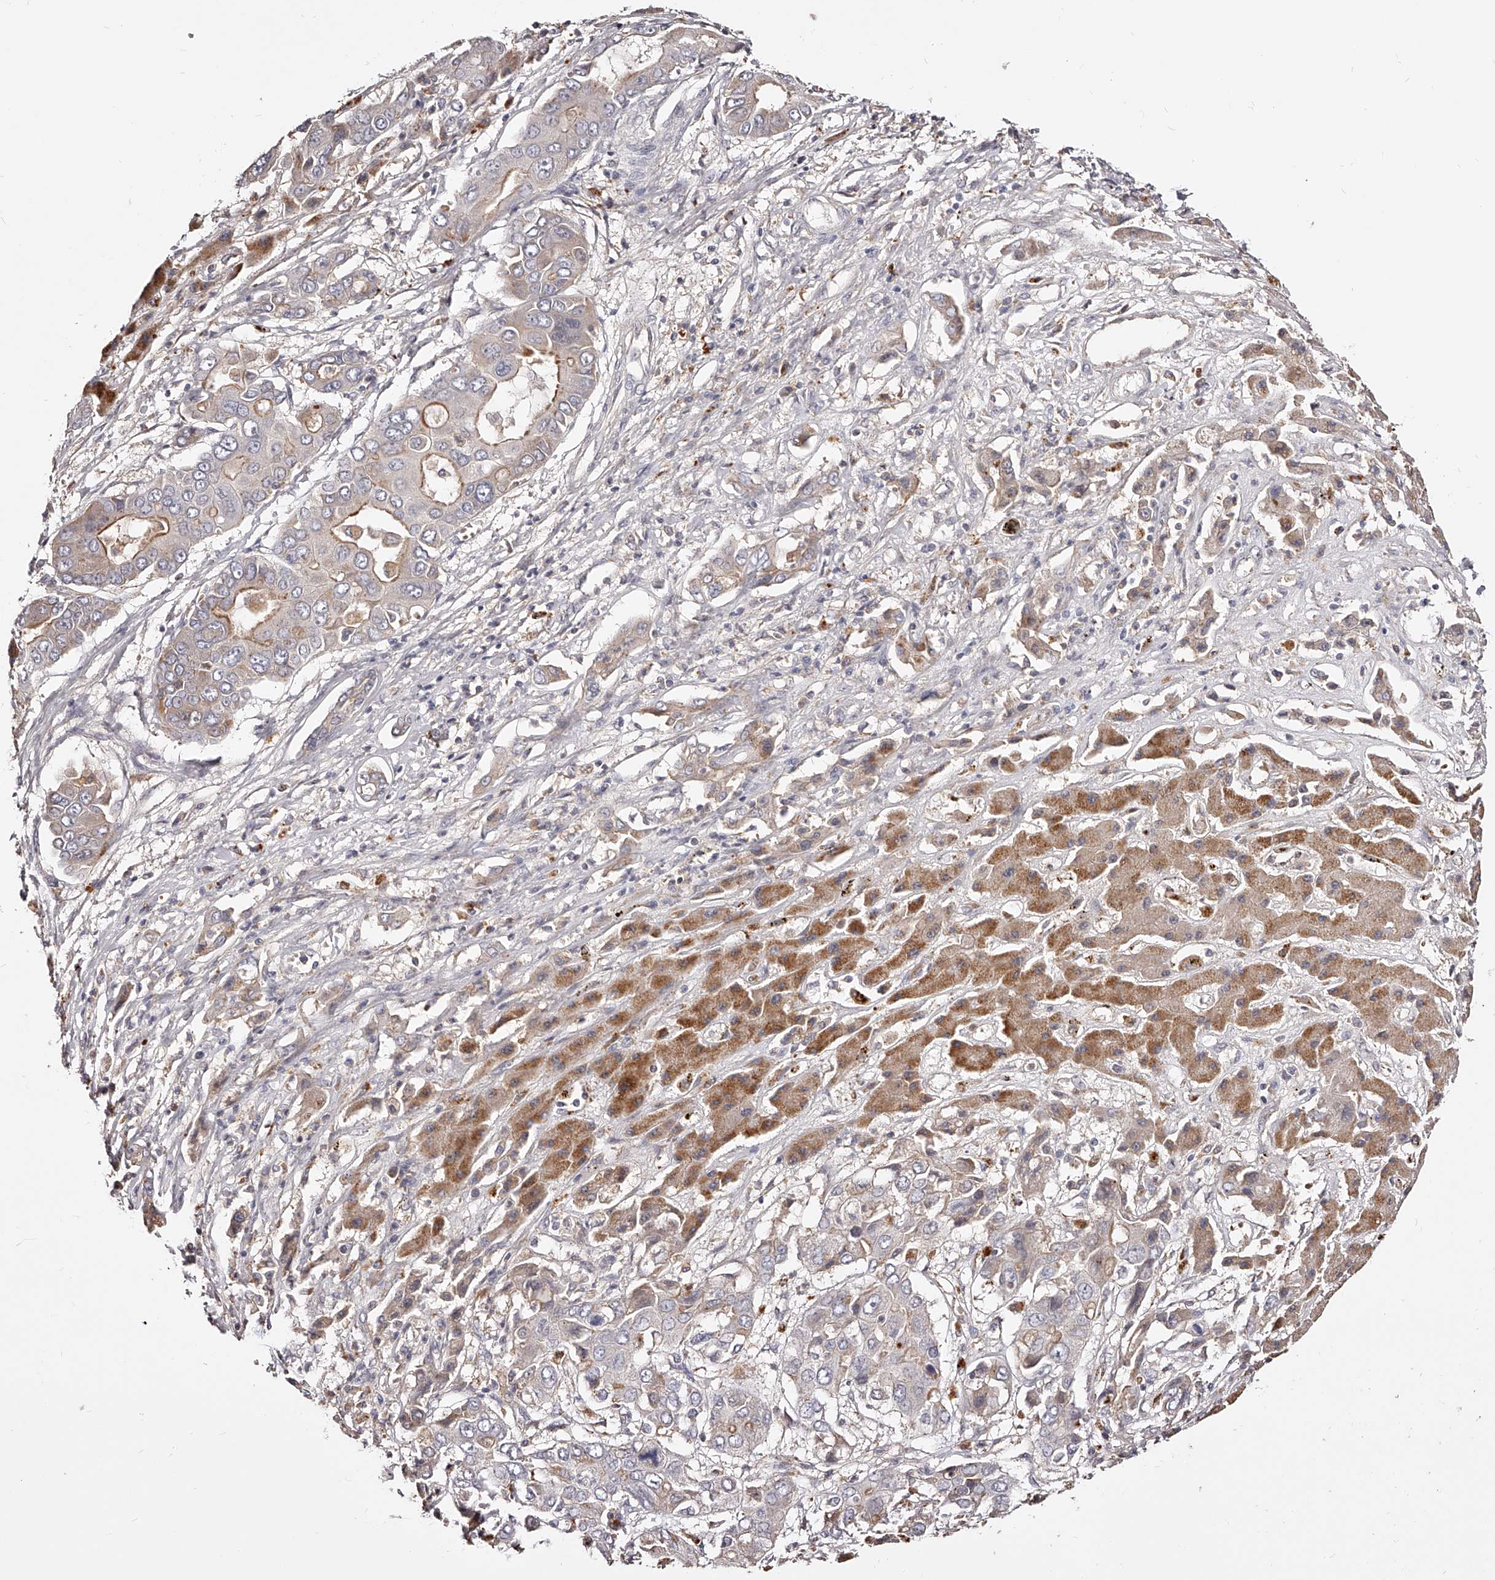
{"staining": {"intensity": "moderate", "quantity": "<25%", "location": "cytoplasmic/membranous"}, "tissue": "liver cancer", "cell_type": "Tumor cells", "image_type": "cancer", "snomed": [{"axis": "morphology", "description": "Cholangiocarcinoma"}, {"axis": "topography", "description": "Liver"}], "caption": "The image shows a brown stain indicating the presence of a protein in the cytoplasmic/membranous of tumor cells in liver cholangiocarcinoma.", "gene": "PHACTR1", "patient": {"sex": "male", "age": 67}}